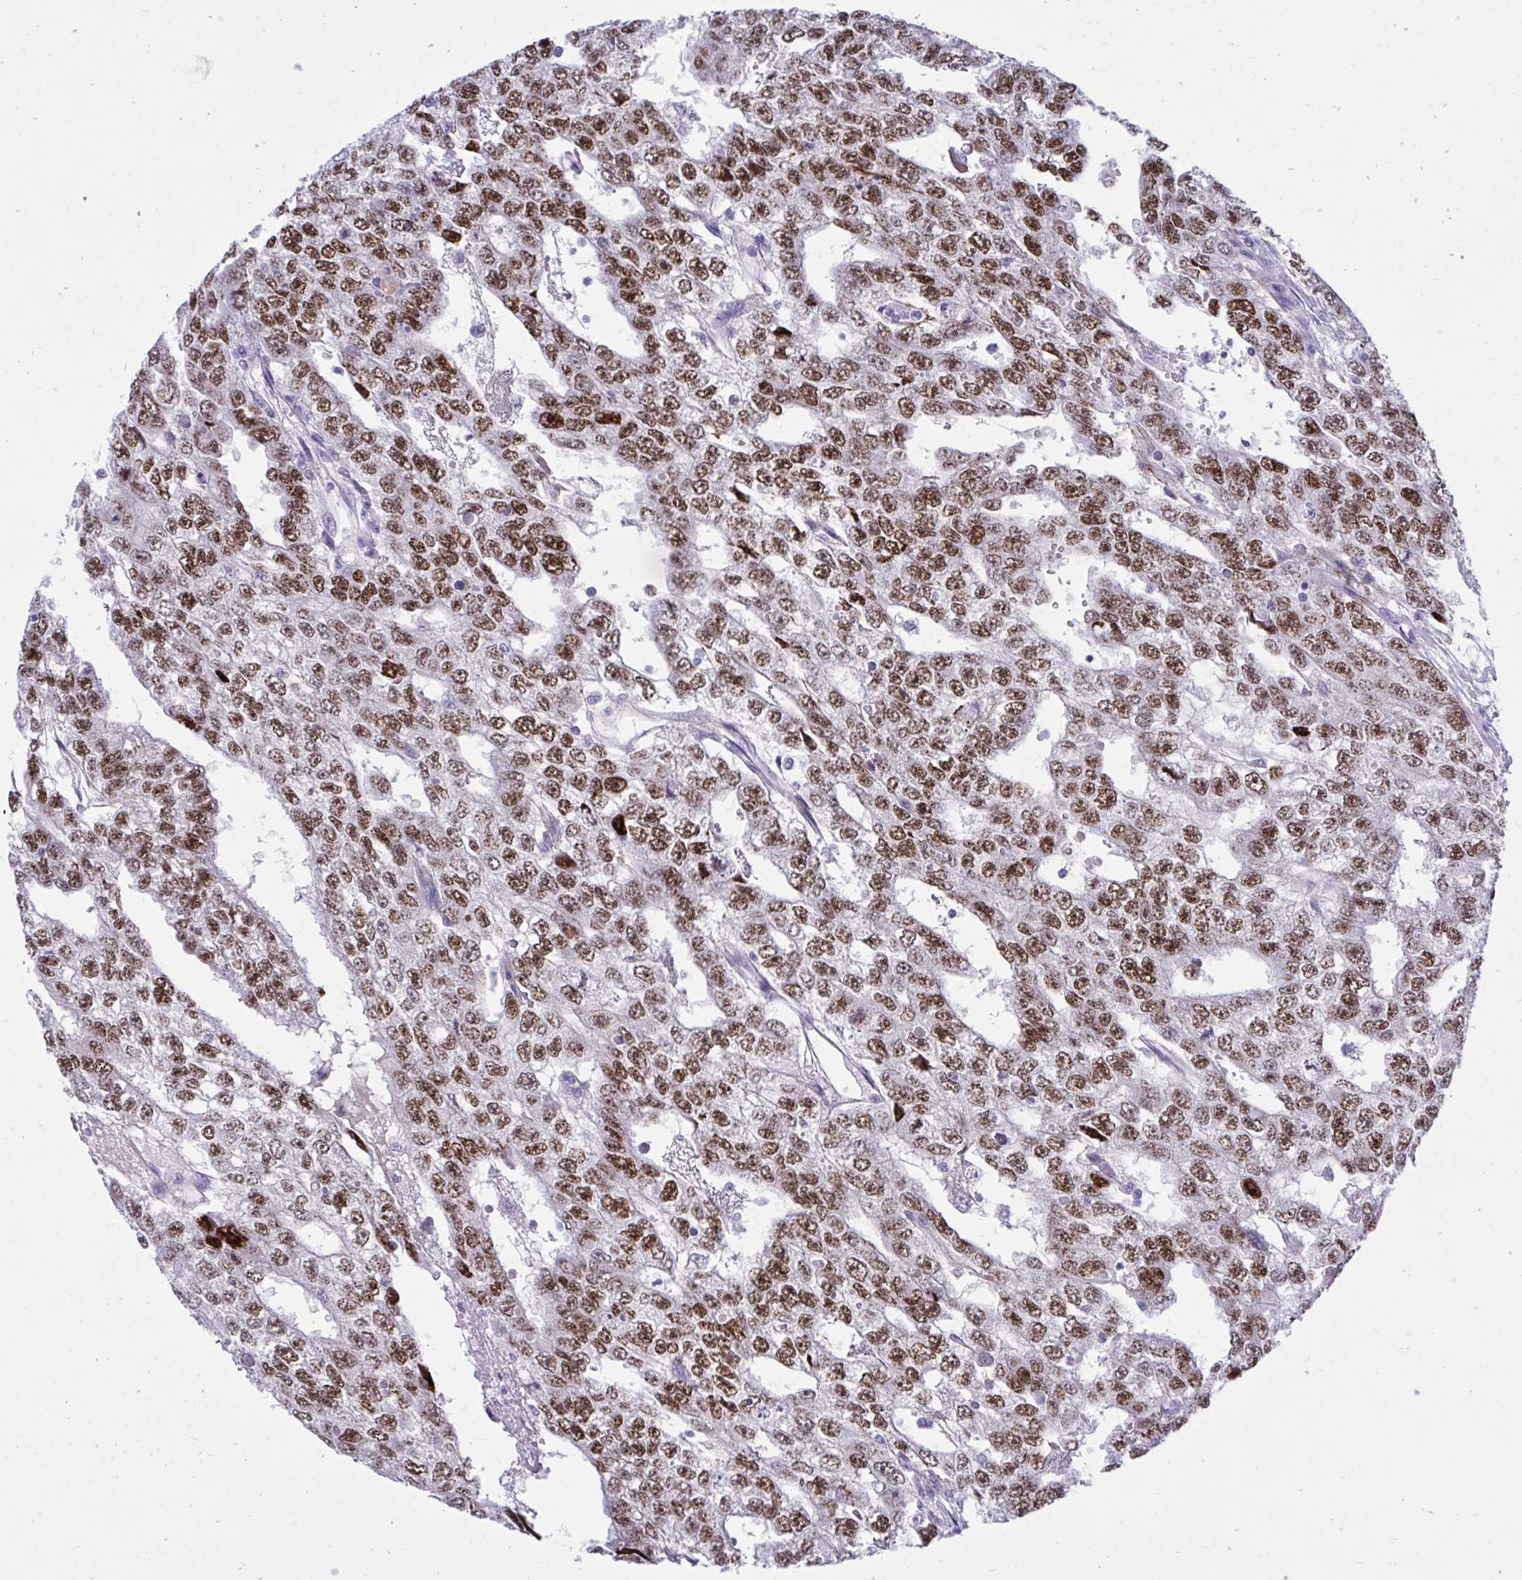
{"staining": {"intensity": "moderate", "quantity": ">75%", "location": "nuclear"}, "tissue": "testis cancer", "cell_type": "Tumor cells", "image_type": "cancer", "snomed": [{"axis": "morphology", "description": "Carcinoma, Embryonal, NOS"}, {"axis": "topography", "description": "Testis"}], "caption": "The image shows staining of testis cancer (embryonal carcinoma), revealing moderate nuclear protein positivity (brown color) within tumor cells. (IHC, brightfield microscopy, high magnification).", "gene": "MED9", "patient": {"sex": "male", "age": 20}}